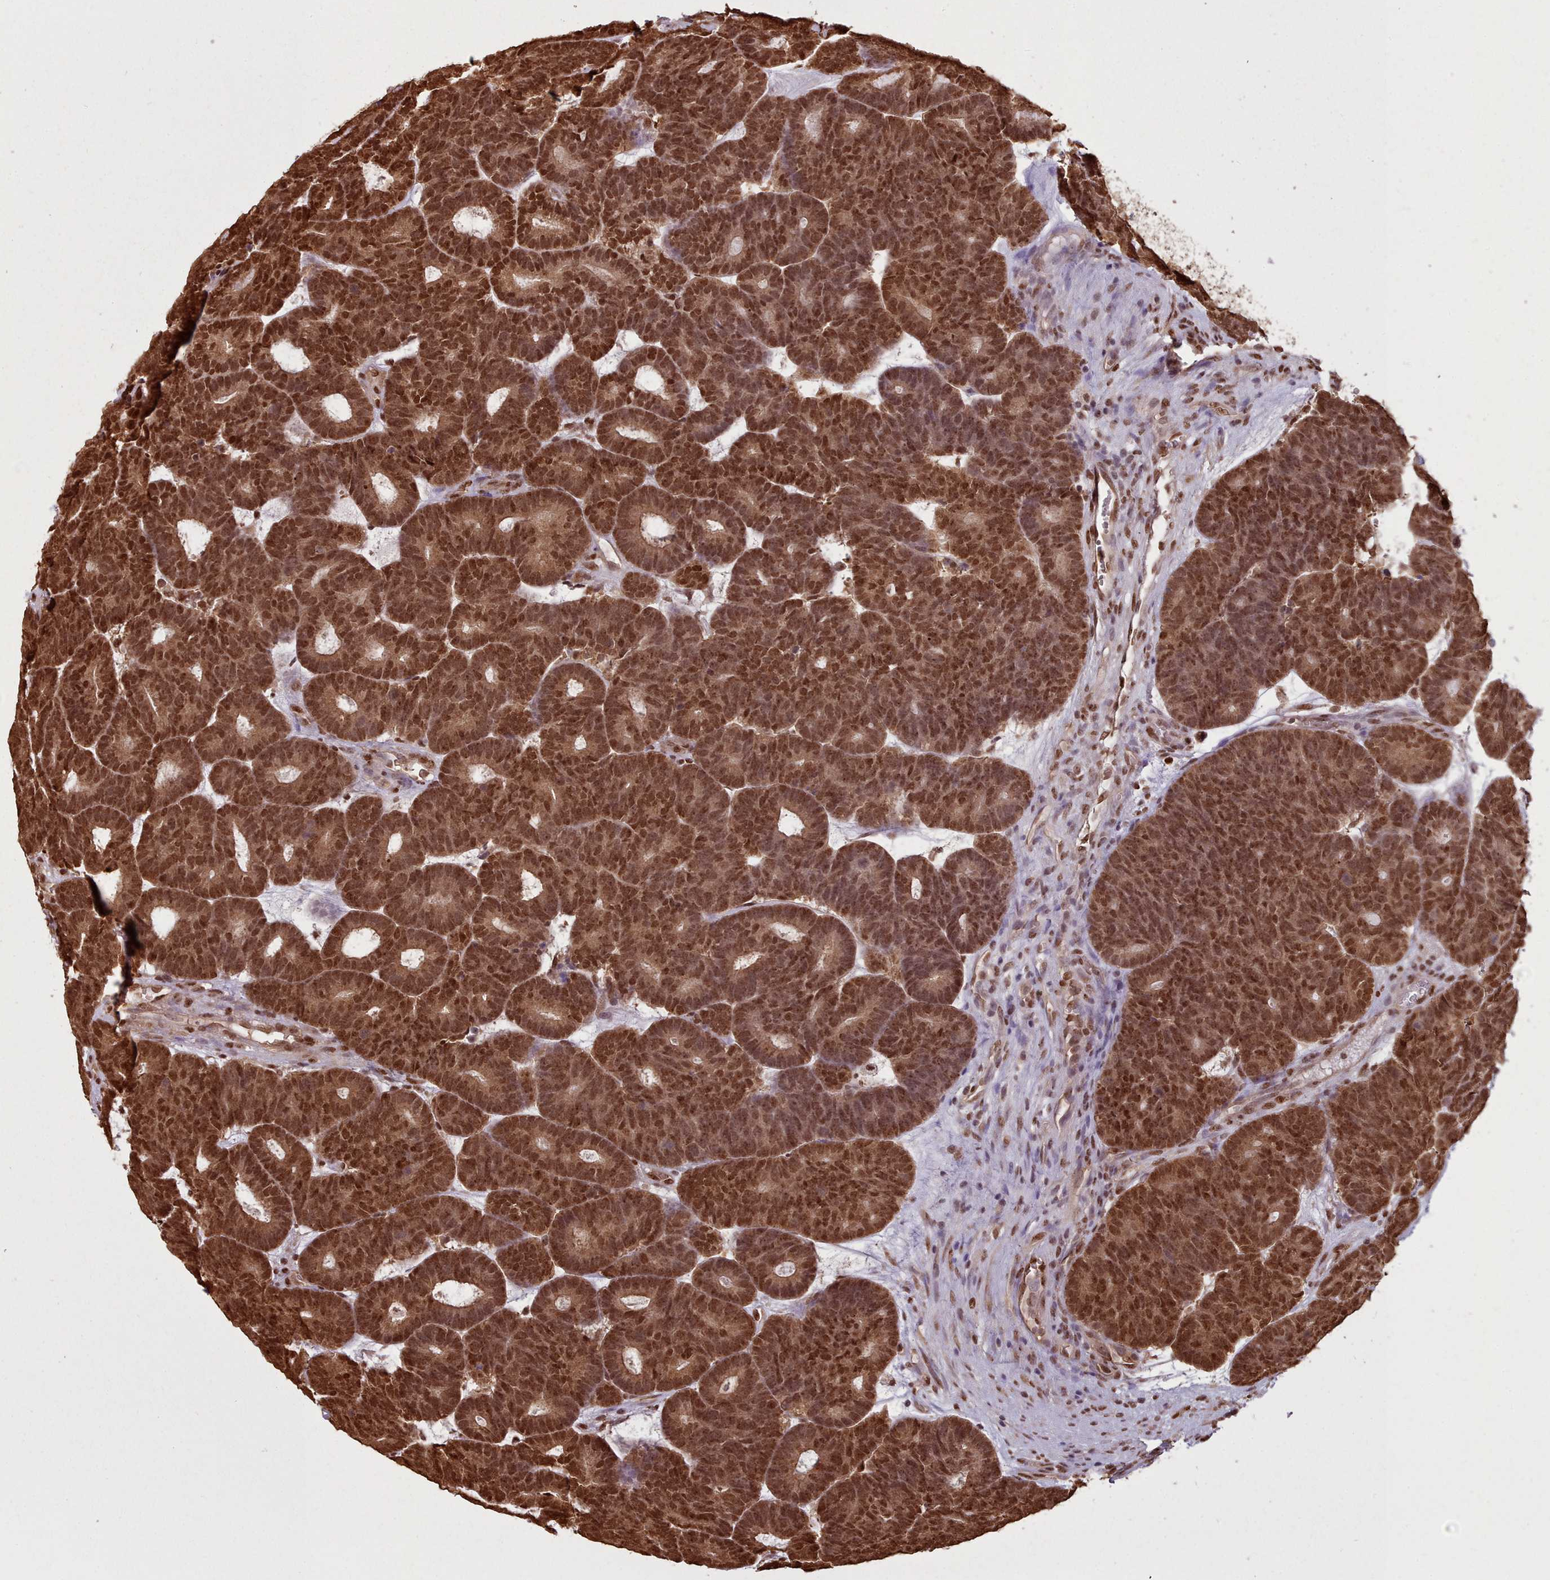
{"staining": {"intensity": "strong", "quantity": ">75%", "location": "nuclear"}, "tissue": "head and neck cancer", "cell_type": "Tumor cells", "image_type": "cancer", "snomed": [{"axis": "morphology", "description": "Adenocarcinoma, NOS"}, {"axis": "topography", "description": "Head-Neck"}], "caption": "Protein expression analysis of human head and neck cancer (adenocarcinoma) reveals strong nuclear expression in approximately >75% of tumor cells. (DAB IHC, brown staining for protein, blue staining for nuclei).", "gene": "RPS27A", "patient": {"sex": "female", "age": 81}}